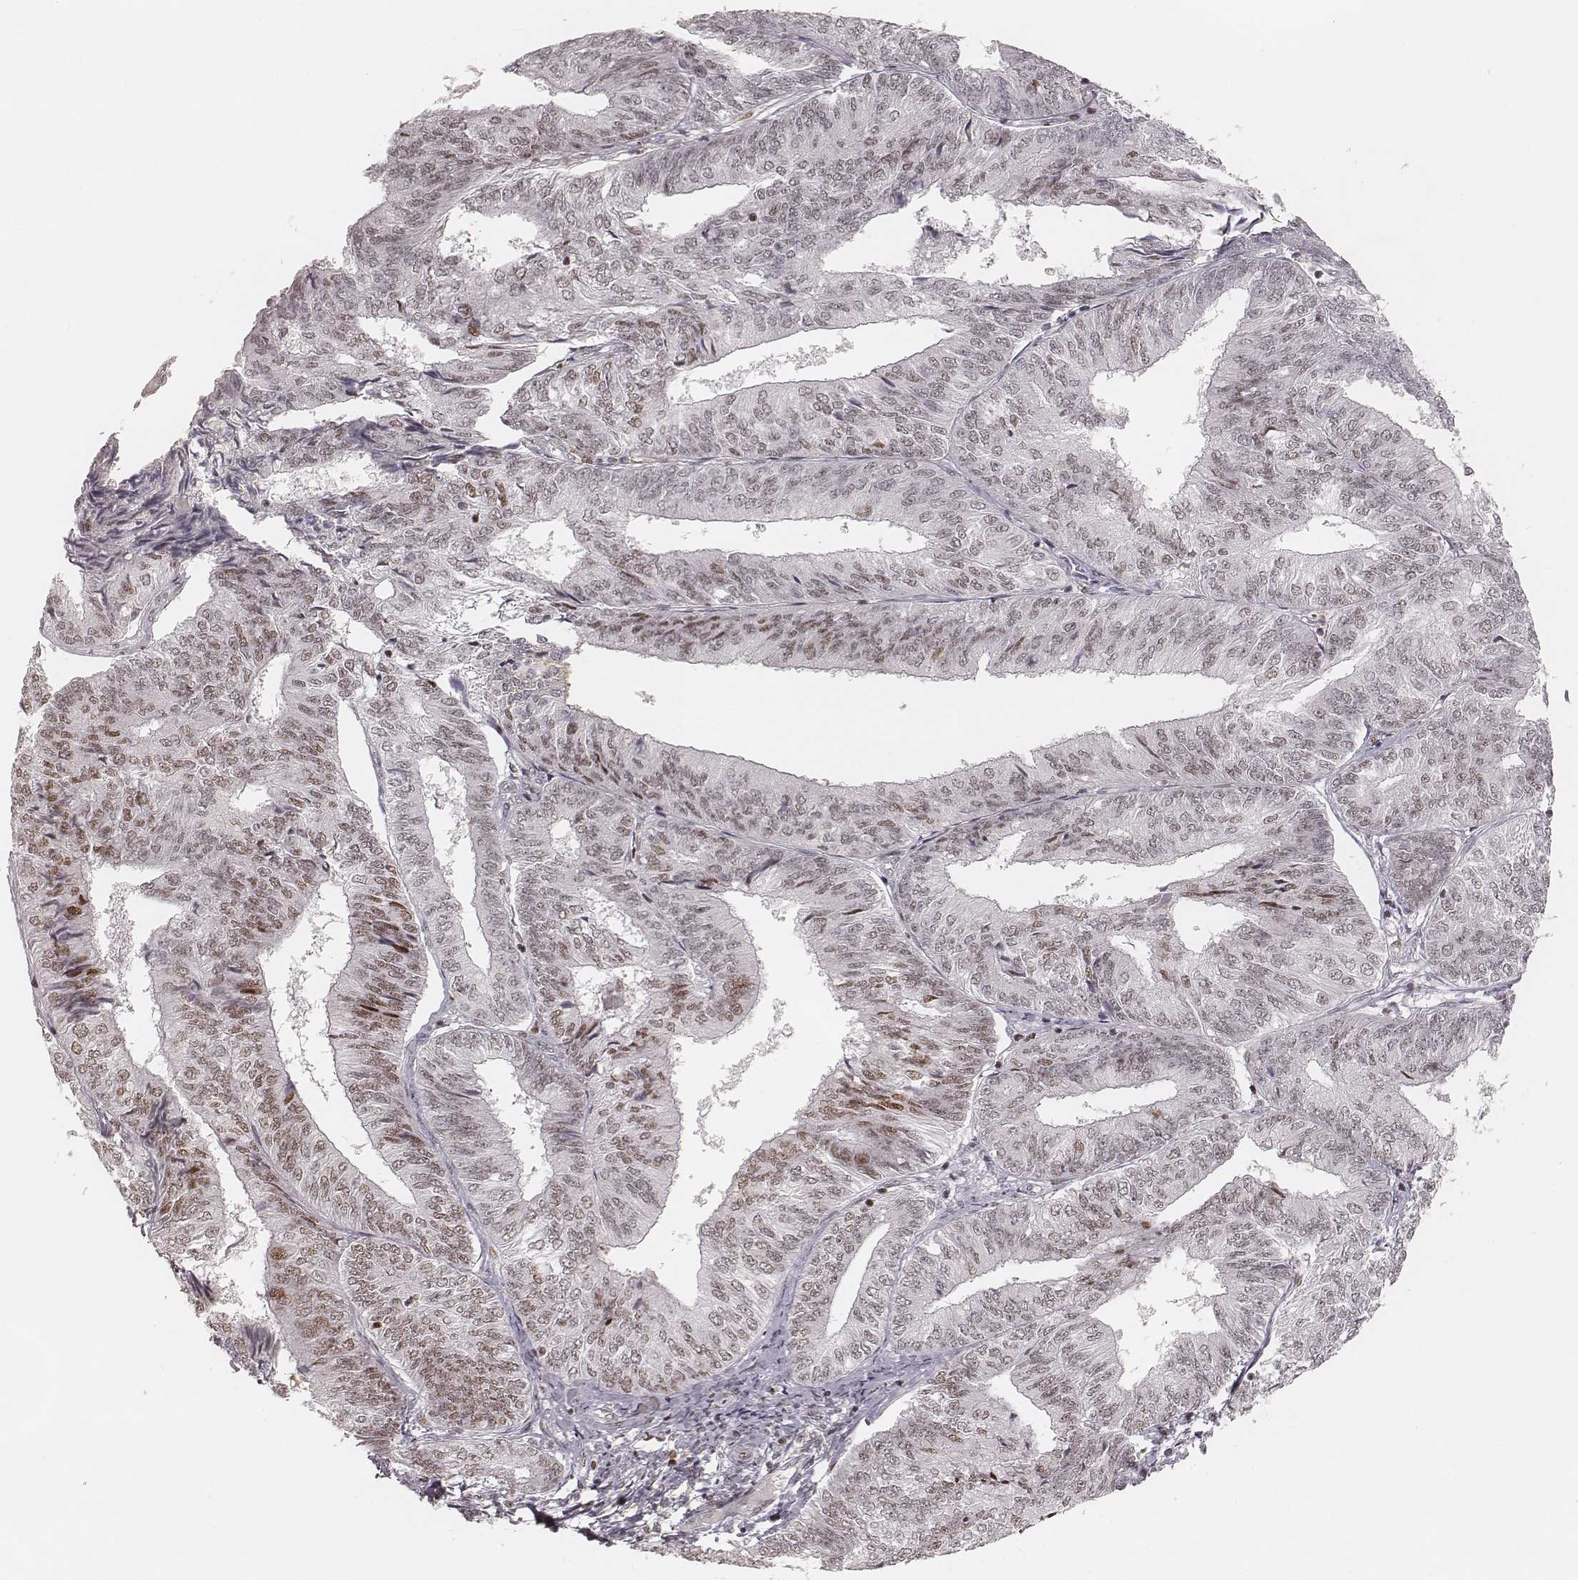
{"staining": {"intensity": "moderate", "quantity": "<25%", "location": "nuclear"}, "tissue": "endometrial cancer", "cell_type": "Tumor cells", "image_type": "cancer", "snomed": [{"axis": "morphology", "description": "Adenocarcinoma, NOS"}, {"axis": "topography", "description": "Endometrium"}], "caption": "A high-resolution micrograph shows immunohistochemistry (IHC) staining of endometrial cancer, which demonstrates moderate nuclear expression in about <25% of tumor cells.", "gene": "HNRNPC", "patient": {"sex": "female", "age": 58}}